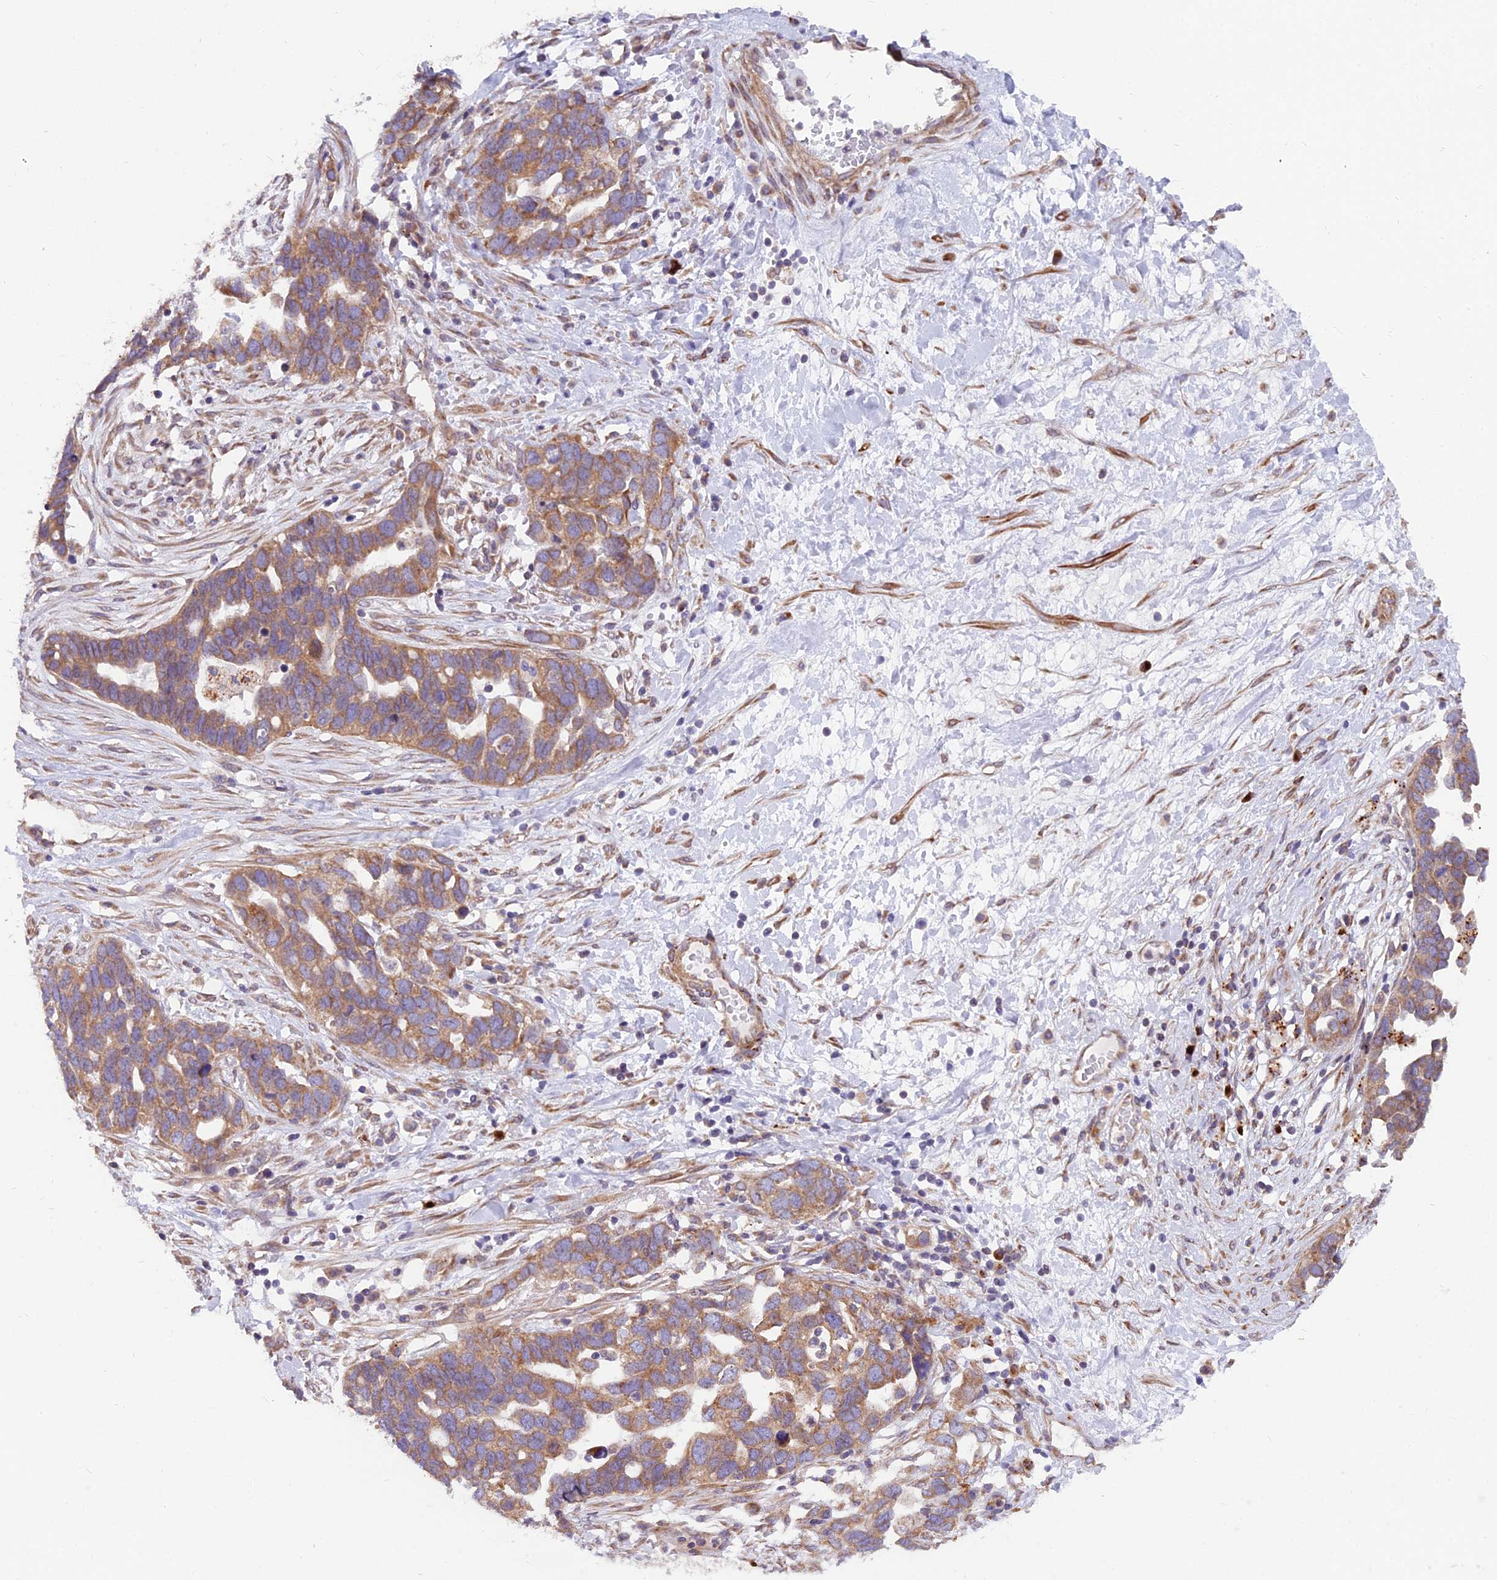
{"staining": {"intensity": "moderate", "quantity": ">75%", "location": "cytoplasmic/membranous"}, "tissue": "ovarian cancer", "cell_type": "Tumor cells", "image_type": "cancer", "snomed": [{"axis": "morphology", "description": "Cystadenocarcinoma, serous, NOS"}, {"axis": "topography", "description": "Ovary"}], "caption": "Brown immunohistochemical staining in human serous cystadenocarcinoma (ovarian) displays moderate cytoplasmic/membranous staining in approximately >75% of tumor cells. Immunohistochemistry (ihc) stains the protein of interest in brown and the nuclei are stained blue.", "gene": "TBC1D20", "patient": {"sex": "female", "age": 54}}